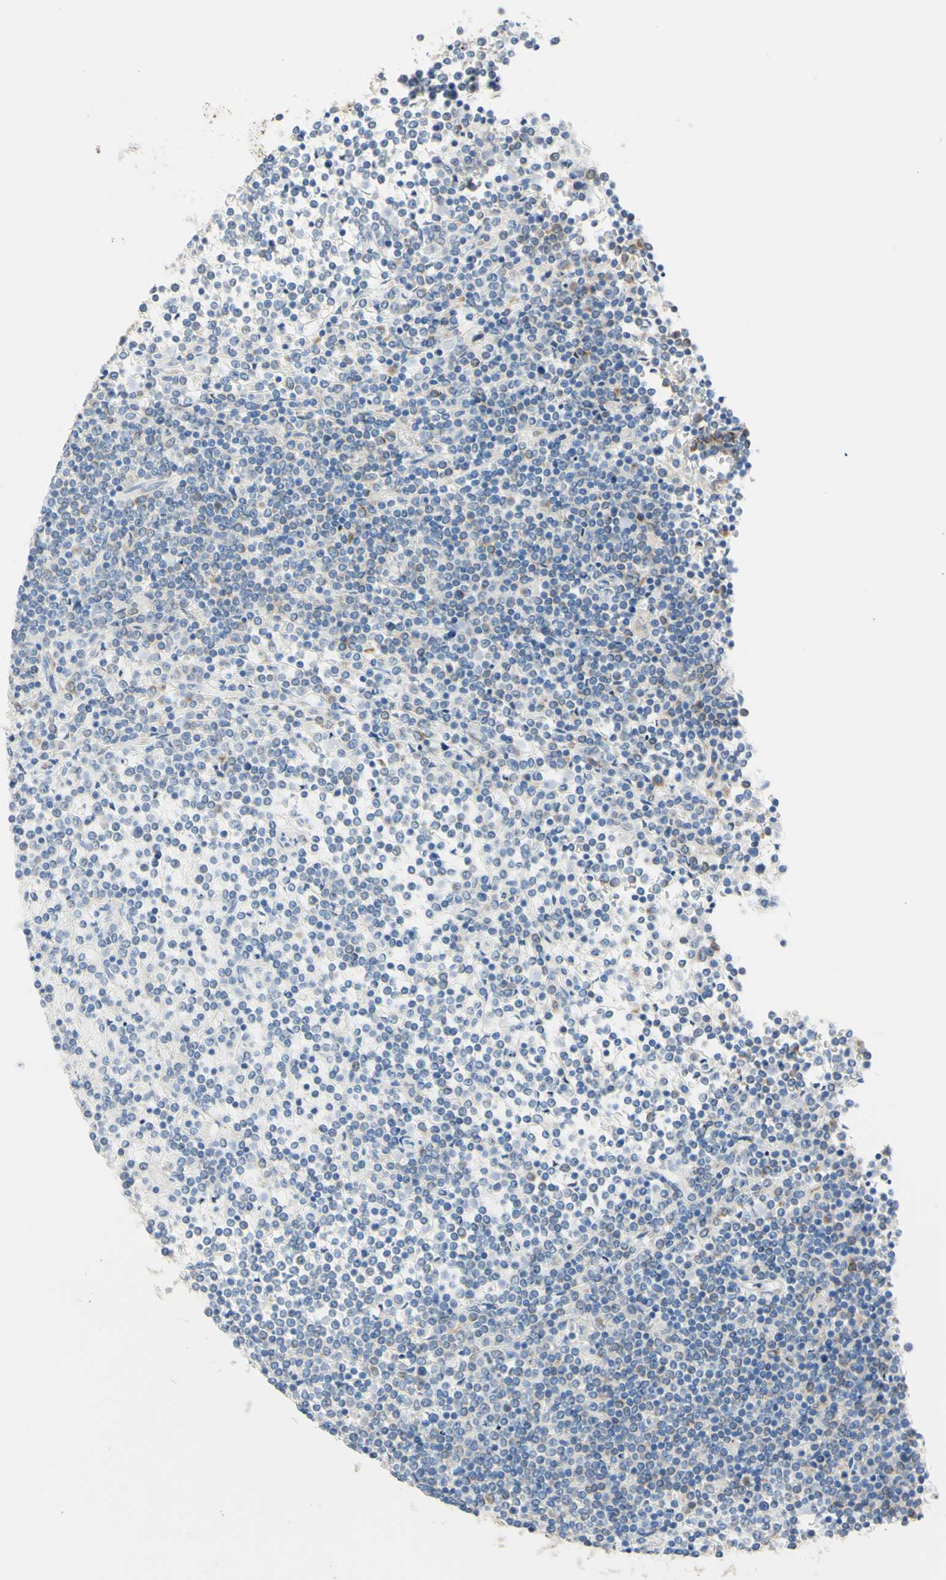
{"staining": {"intensity": "moderate", "quantity": "25%-75%", "location": "cytoplasmic/membranous"}, "tissue": "lymphoma", "cell_type": "Tumor cells", "image_type": "cancer", "snomed": [{"axis": "morphology", "description": "Malignant lymphoma, non-Hodgkin's type, Low grade"}, {"axis": "topography", "description": "Spleen"}], "caption": "Brown immunohistochemical staining in human low-grade malignant lymphoma, non-Hodgkin's type demonstrates moderate cytoplasmic/membranous expression in about 25%-75% of tumor cells. (DAB (3,3'-diaminobenzidine) IHC, brown staining for protein, blue staining for nuclei).", "gene": "RETREG2", "patient": {"sex": "female", "age": 19}}